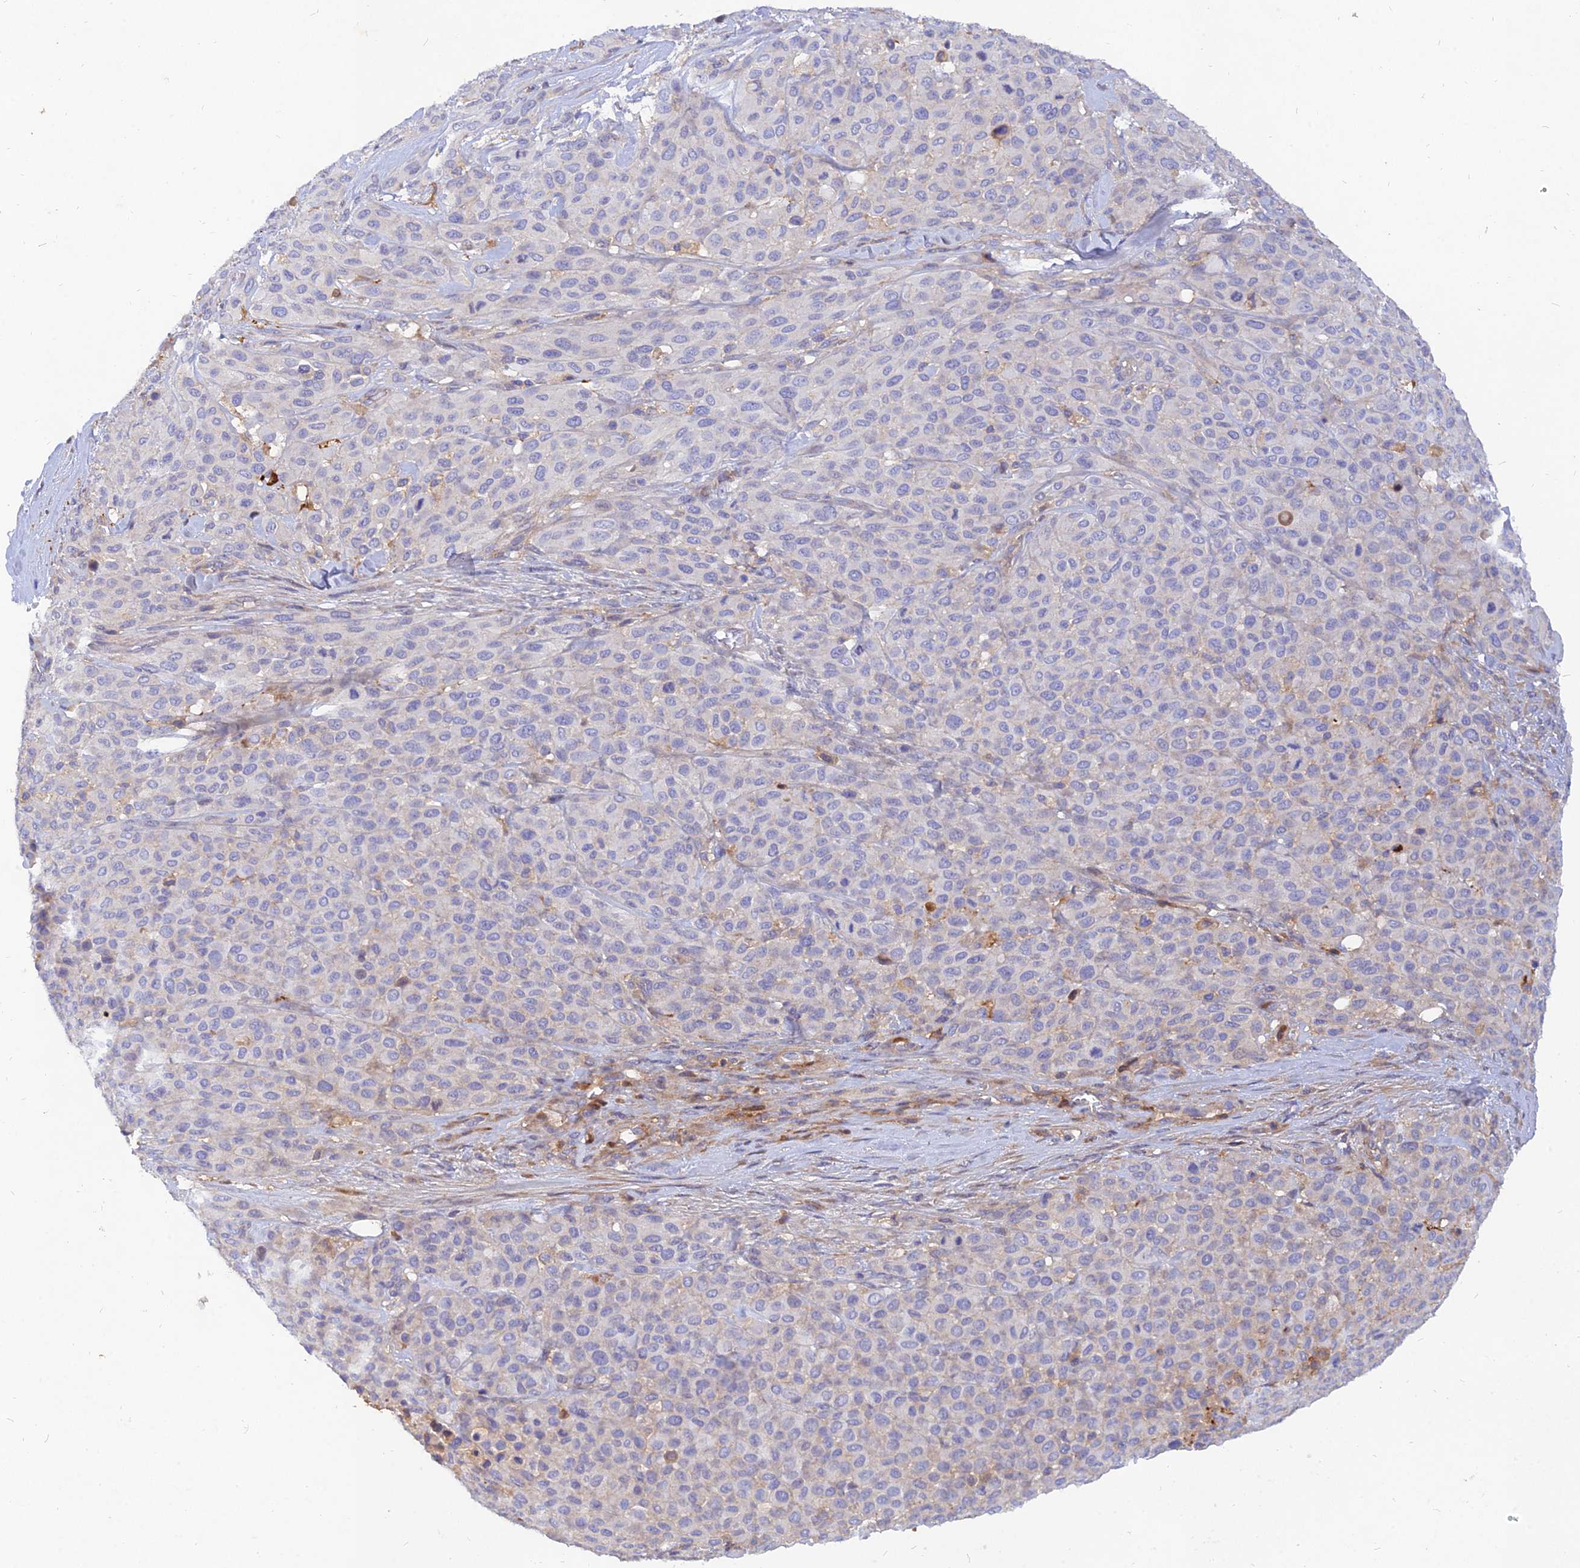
{"staining": {"intensity": "negative", "quantity": "none", "location": "none"}, "tissue": "melanoma", "cell_type": "Tumor cells", "image_type": "cancer", "snomed": [{"axis": "morphology", "description": "Malignant melanoma, Metastatic site"}, {"axis": "topography", "description": "Skin"}], "caption": "Melanoma stained for a protein using immunohistochemistry (IHC) demonstrates no staining tumor cells.", "gene": "MROH1", "patient": {"sex": "female", "age": 81}}